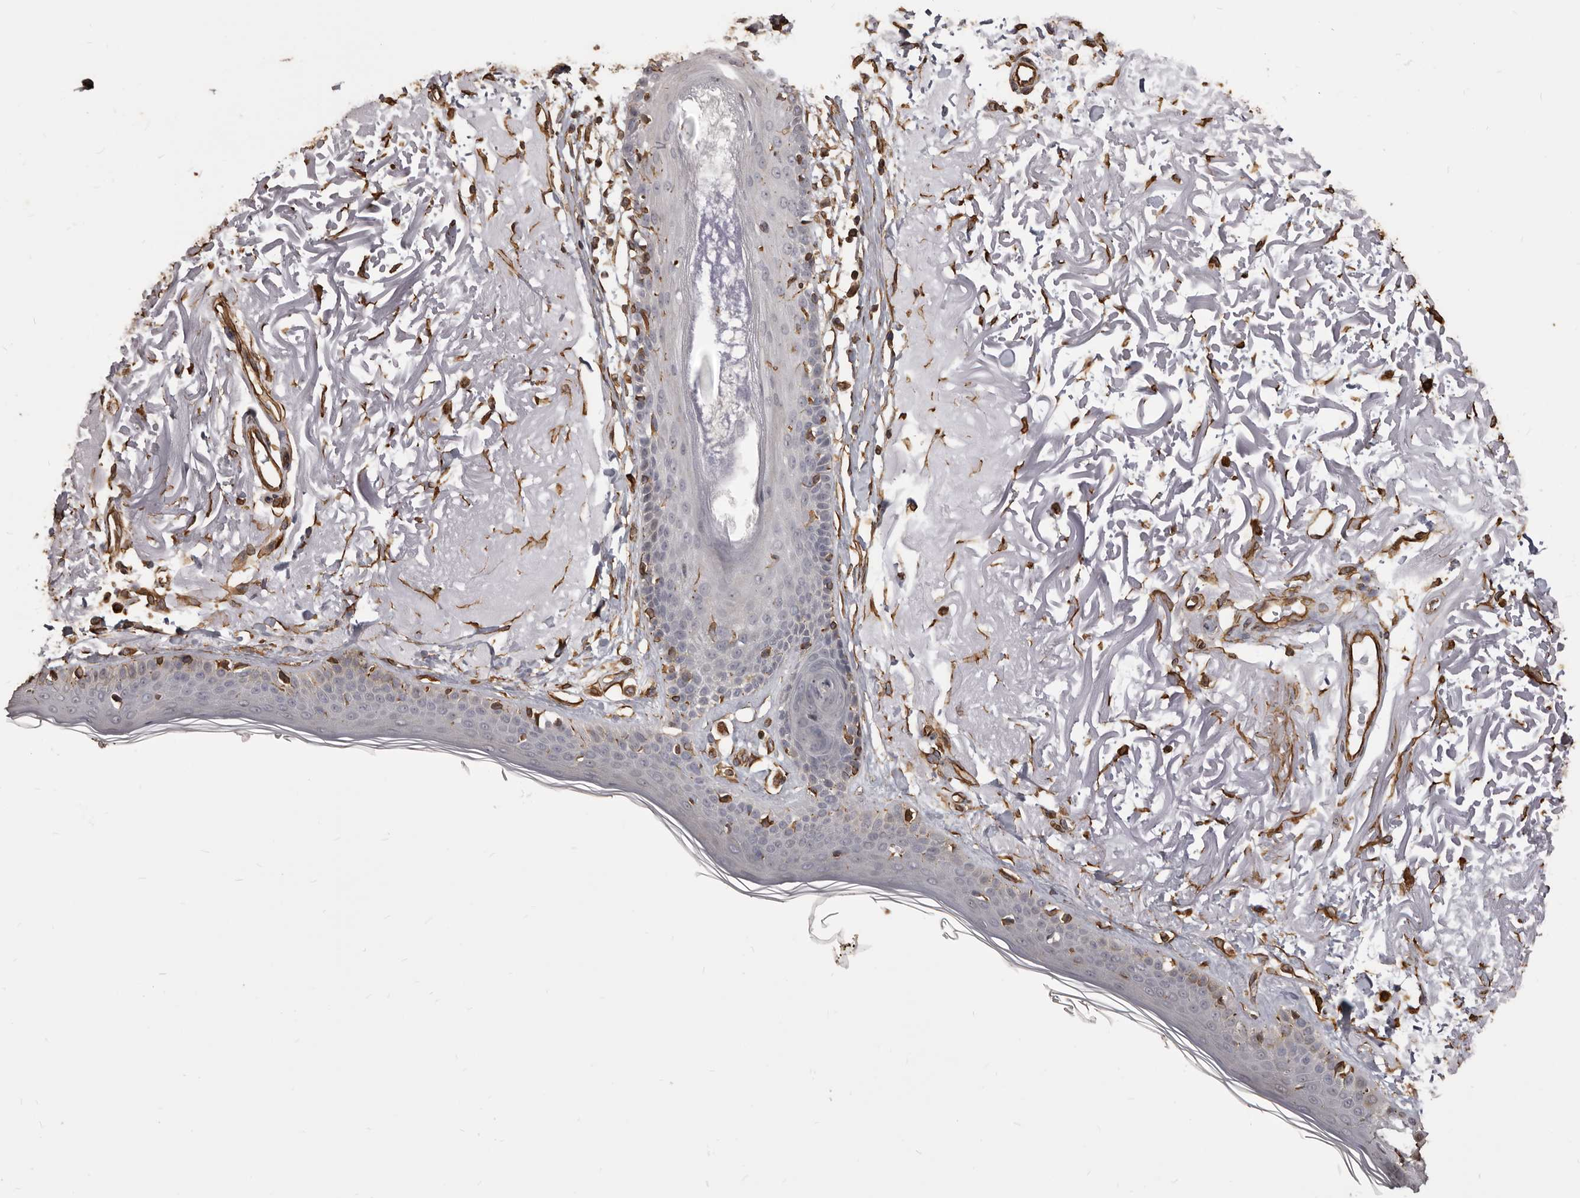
{"staining": {"intensity": "strong", "quantity": ">75%", "location": "cytoplasmic/membranous"}, "tissue": "skin", "cell_type": "Fibroblasts", "image_type": "normal", "snomed": [{"axis": "morphology", "description": "Normal tissue, NOS"}, {"axis": "topography", "description": "Skin"}, {"axis": "topography", "description": "Skeletal muscle"}], "caption": "IHC photomicrograph of benign human skin stained for a protein (brown), which displays high levels of strong cytoplasmic/membranous expression in about >75% of fibroblasts.", "gene": "MTURN", "patient": {"sex": "male", "age": 83}}